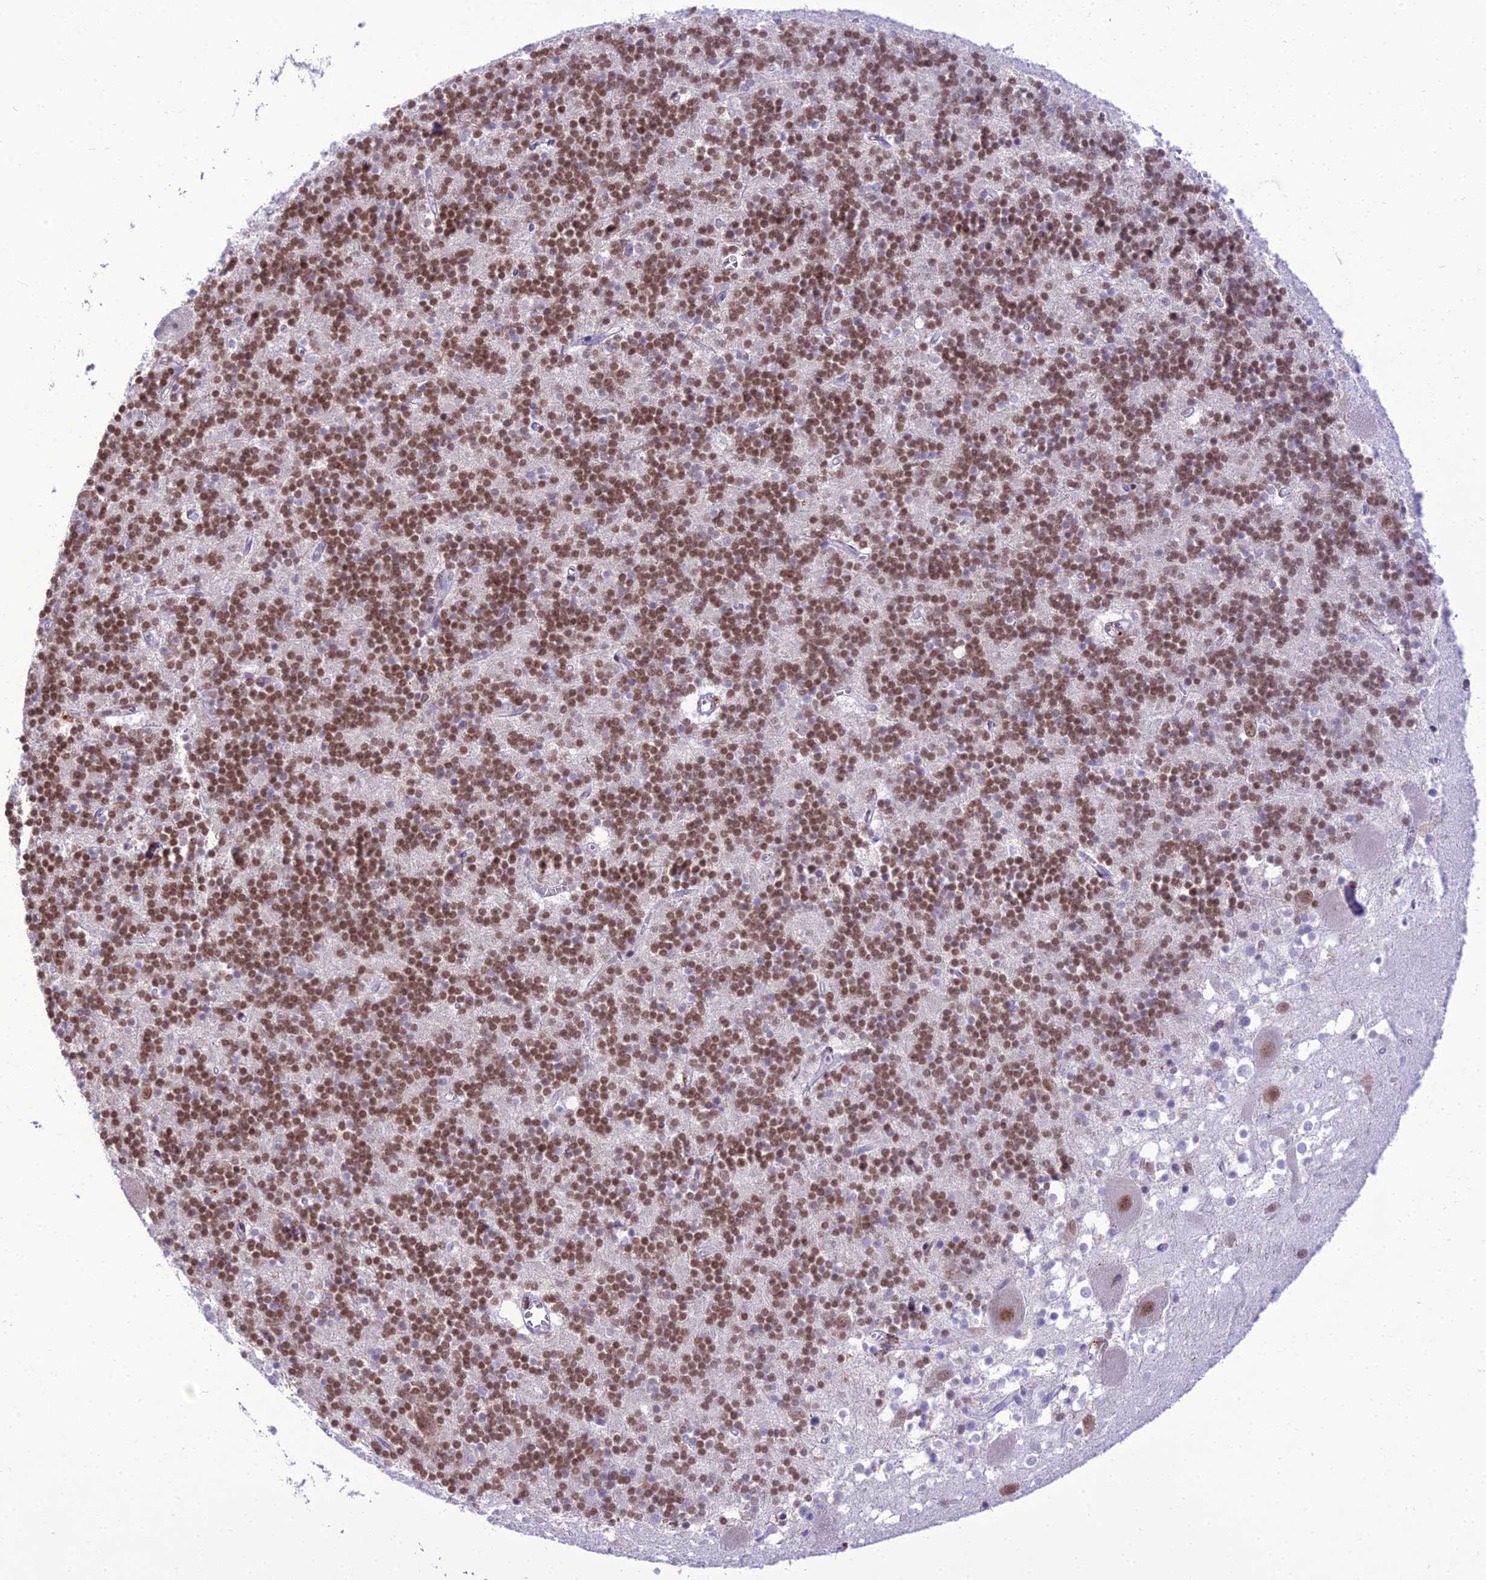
{"staining": {"intensity": "moderate", "quantity": ">75%", "location": "nuclear"}, "tissue": "cerebellum", "cell_type": "Cells in granular layer", "image_type": "normal", "snomed": [{"axis": "morphology", "description": "Normal tissue, NOS"}, {"axis": "topography", "description": "Cerebellum"}], "caption": "Immunohistochemistry (IHC) histopathology image of normal cerebellum: human cerebellum stained using immunohistochemistry (IHC) shows medium levels of moderate protein expression localized specifically in the nuclear of cells in granular layer, appearing as a nuclear brown color.", "gene": "SH3RF3", "patient": {"sex": "male", "age": 54}}